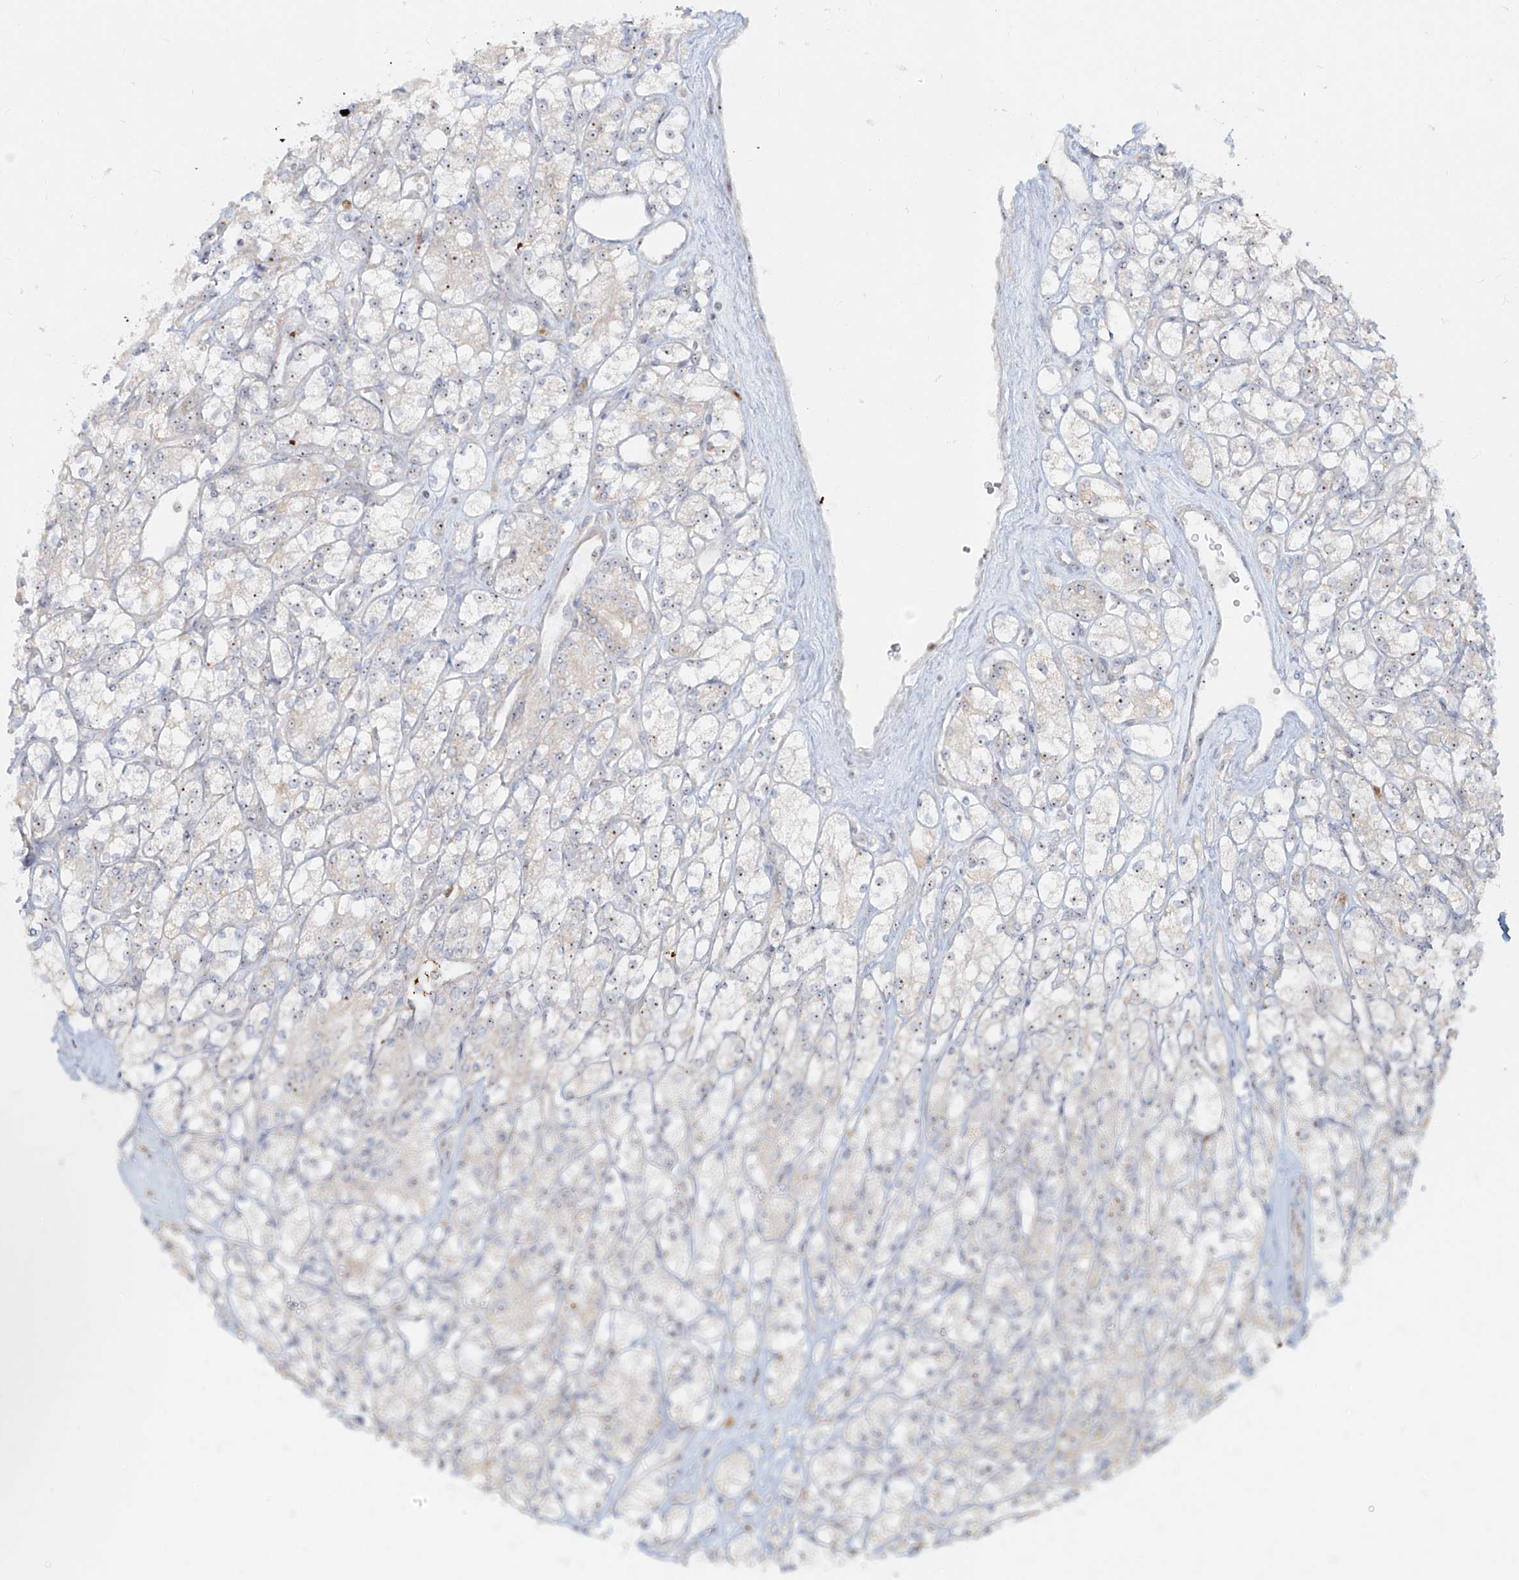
{"staining": {"intensity": "weak", "quantity": "25%-75%", "location": "nuclear"}, "tissue": "renal cancer", "cell_type": "Tumor cells", "image_type": "cancer", "snomed": [{"axis": "morphology", "description": "Adenocarcinoma, NOS"}, {"axis": "topography", "description": "Kidney"}], "caption": "A micrograph of human renal cancer stained for a protein reveals weak nuclear brown staining in tumor cells.", "gene": "BYSL", "patient": {"sex": "male", "age": 77}}